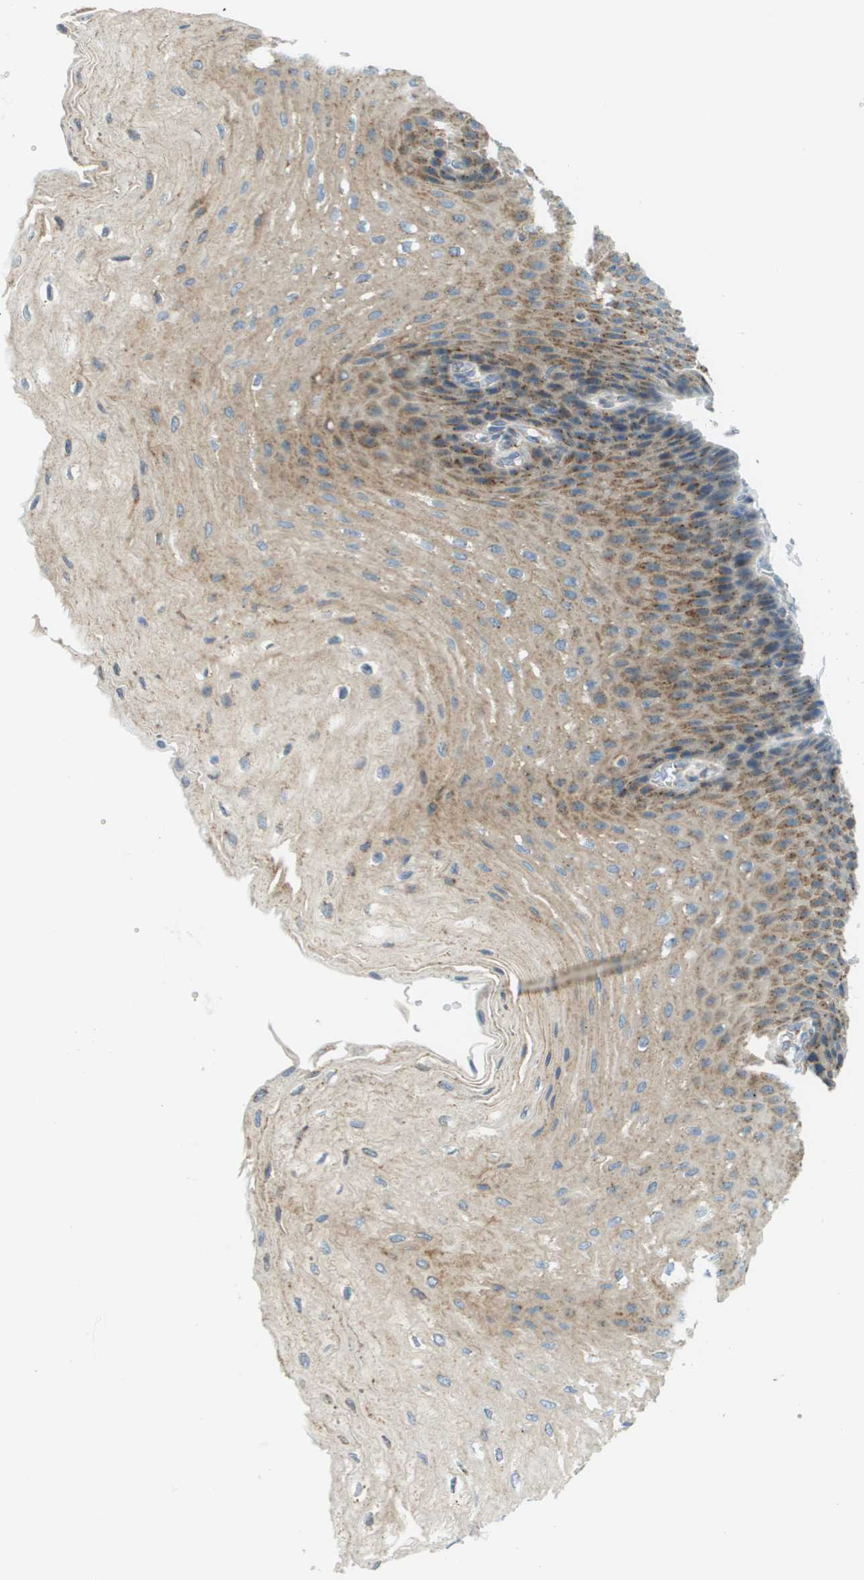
{"staining": {"intensity": "moderate", "quantity": ">75%", "location": "cytoplasmic/membranous"}, "tissue": "esophagus", "cell_type": "Squamous epithelial cells", "image_type": "normal", "snomed": [{"axis": "morphology", "description": "Normal tissue, NOS"}, {"axis": "topography", "description": "Esophagus"}], "caption": "Immunohistochemistry (IHC) micrograph of unremarkable esophagus stained for a protein (brown), which shows medium levels of moderate cytoplasmic/membranous positivity in approximately >75% of squamous epithelial cells.", "gene": "ACBD3", "patient": {"sex": "female", "age": 72}}